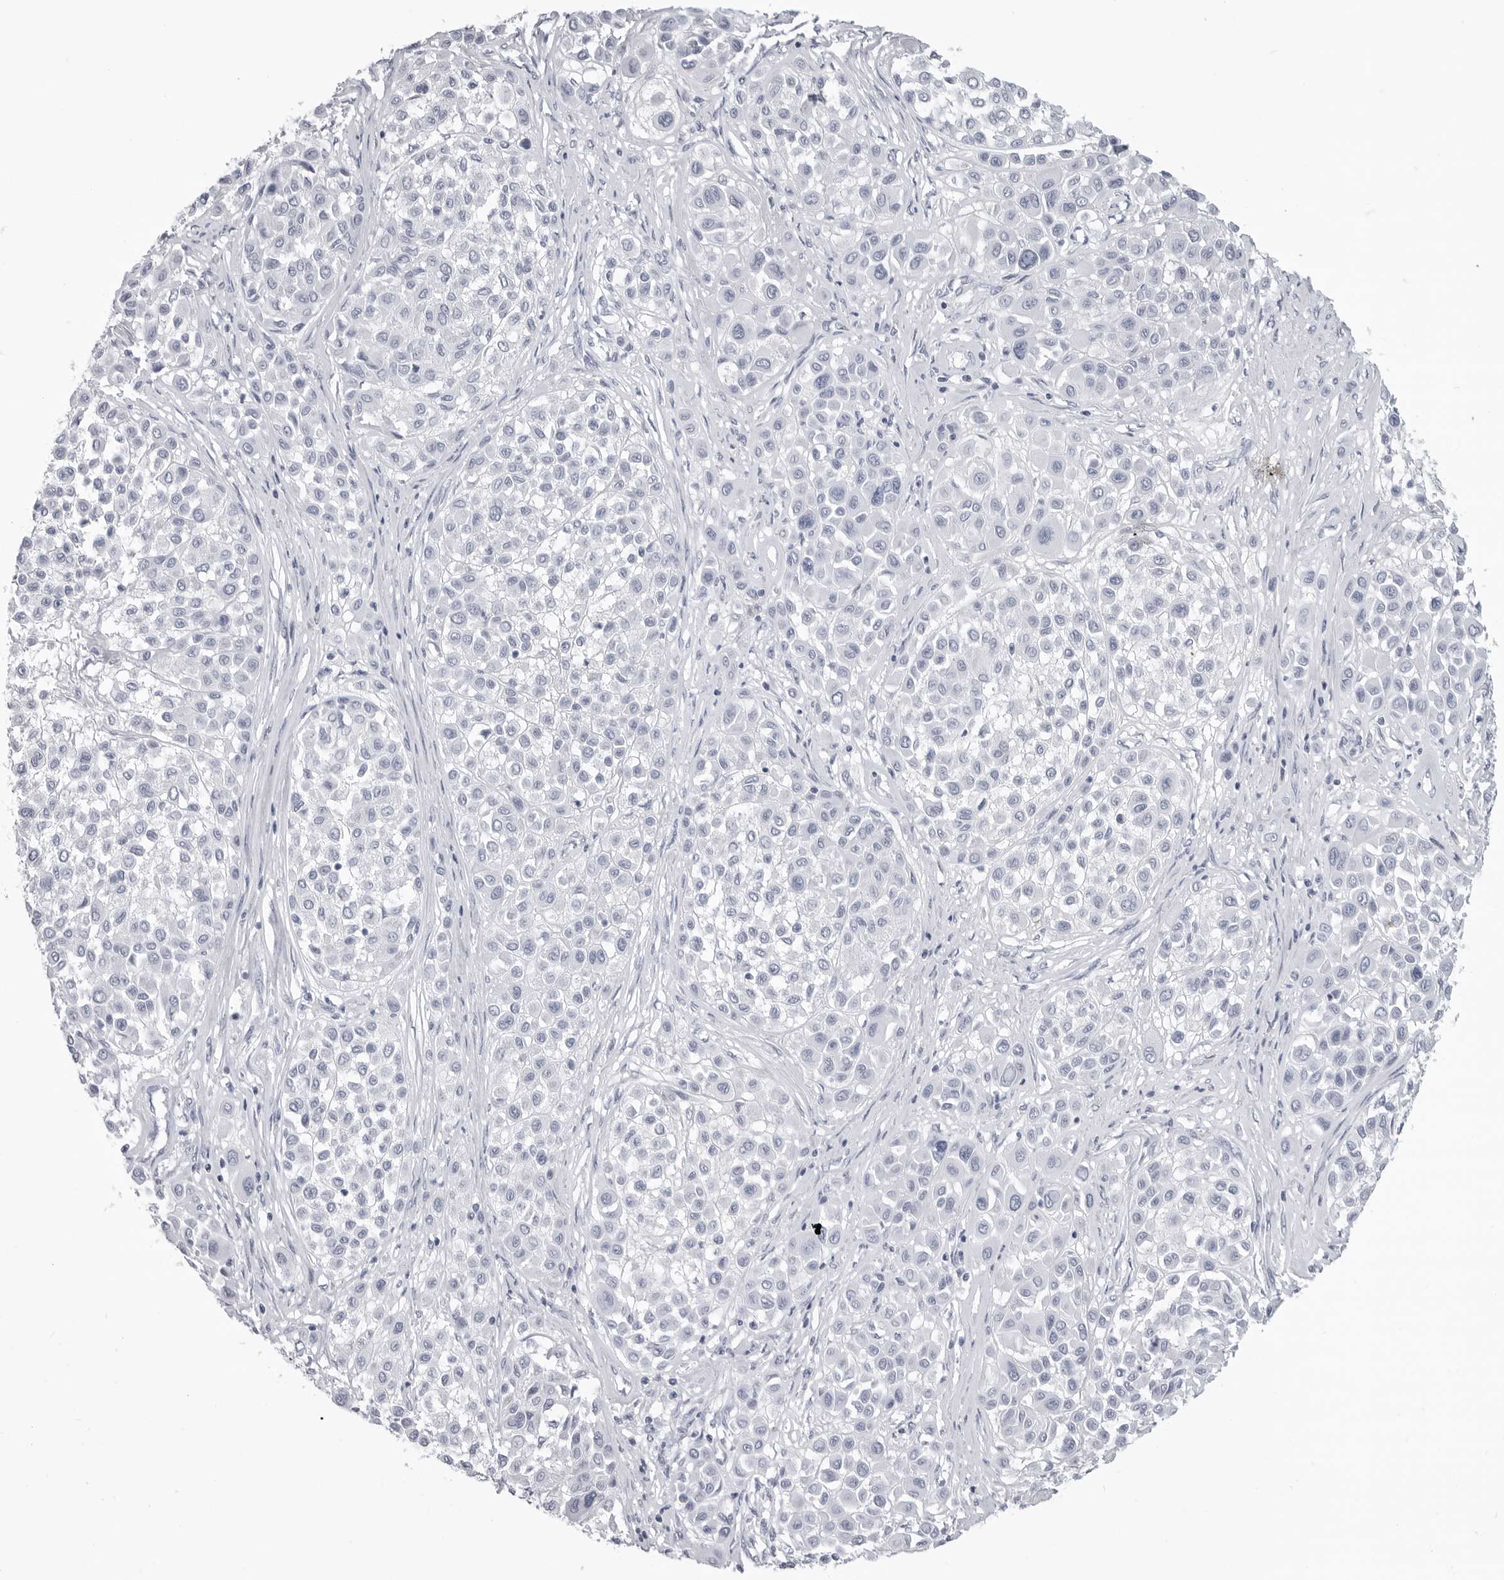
{"staining": {"intensity": "negative", "quantity": "none", "location": "none"}, "tissue": "melanoma", "cell_type": "Tumor cells", "image_type": "cancer", "snomed": [{"axis": "morphology", "description": "Malignant melanoma, Metastatic site"}, {"axis": "topography", "description": "Soft tissue"}], "caption": "IHC of human melanoma displays no expression in tumor cells.", "gene": "LY6D", "patient": {"sex": "male", "age": 41}}